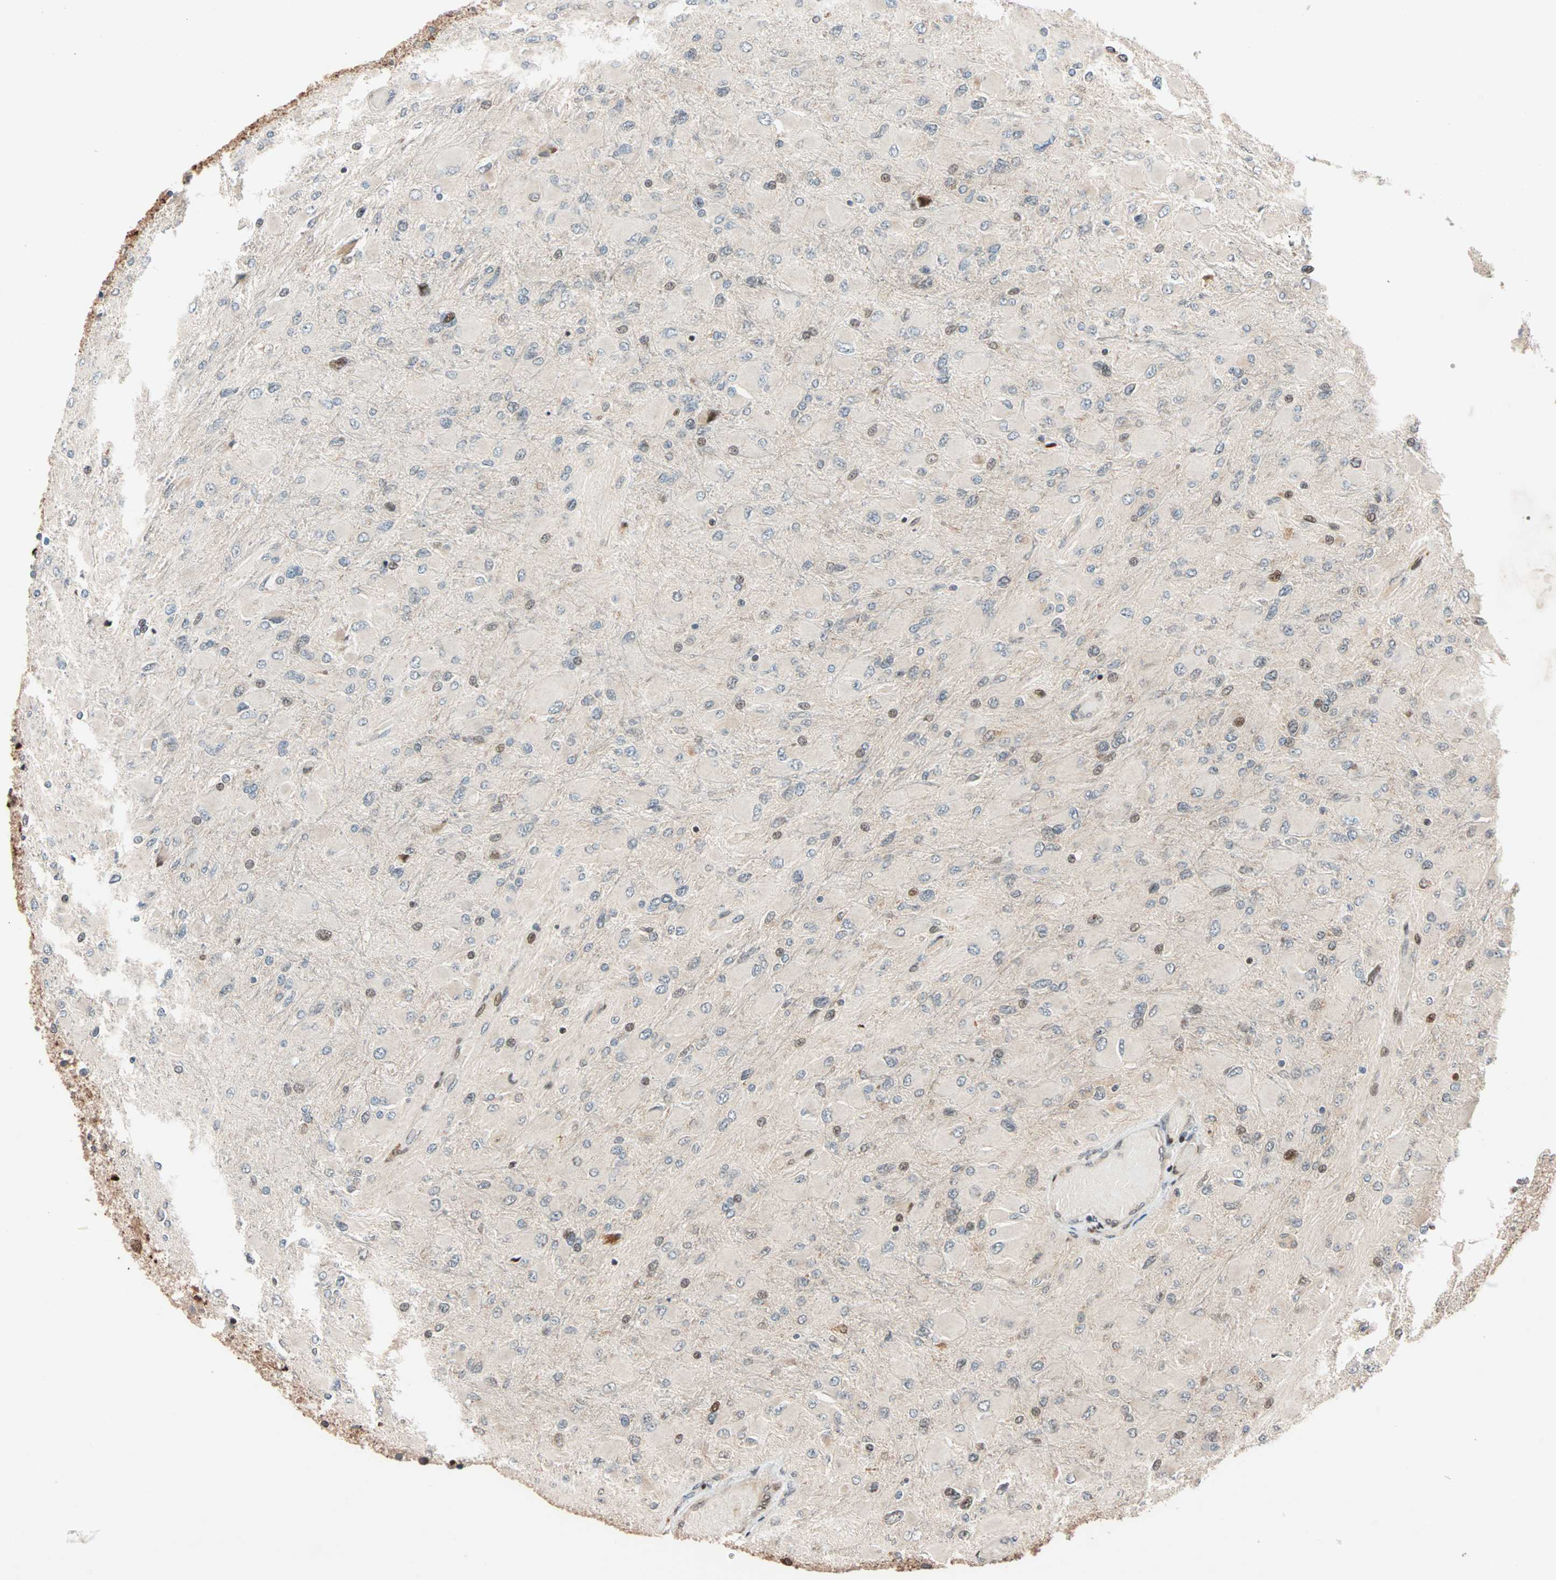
{"staining": {"intensity": "moderate", "quantity": "<25%", "location": "nuclear"}, "tissue": "glioma", "cell_type": "Tumor cells", "image_type": "cancer", "snomed": [{"axis": "morphology", "description": "Glioma, malignant, High grade"}, {"axis": "topography", "description": "Cerebral cortex"}], "caption": "Tumor cells show low levels of moderate nuclear expression in about <25% of cells in human malignant high-grade glioma.", "gene": "HECW1", "patient": {"sex": "female", "age": 36}}